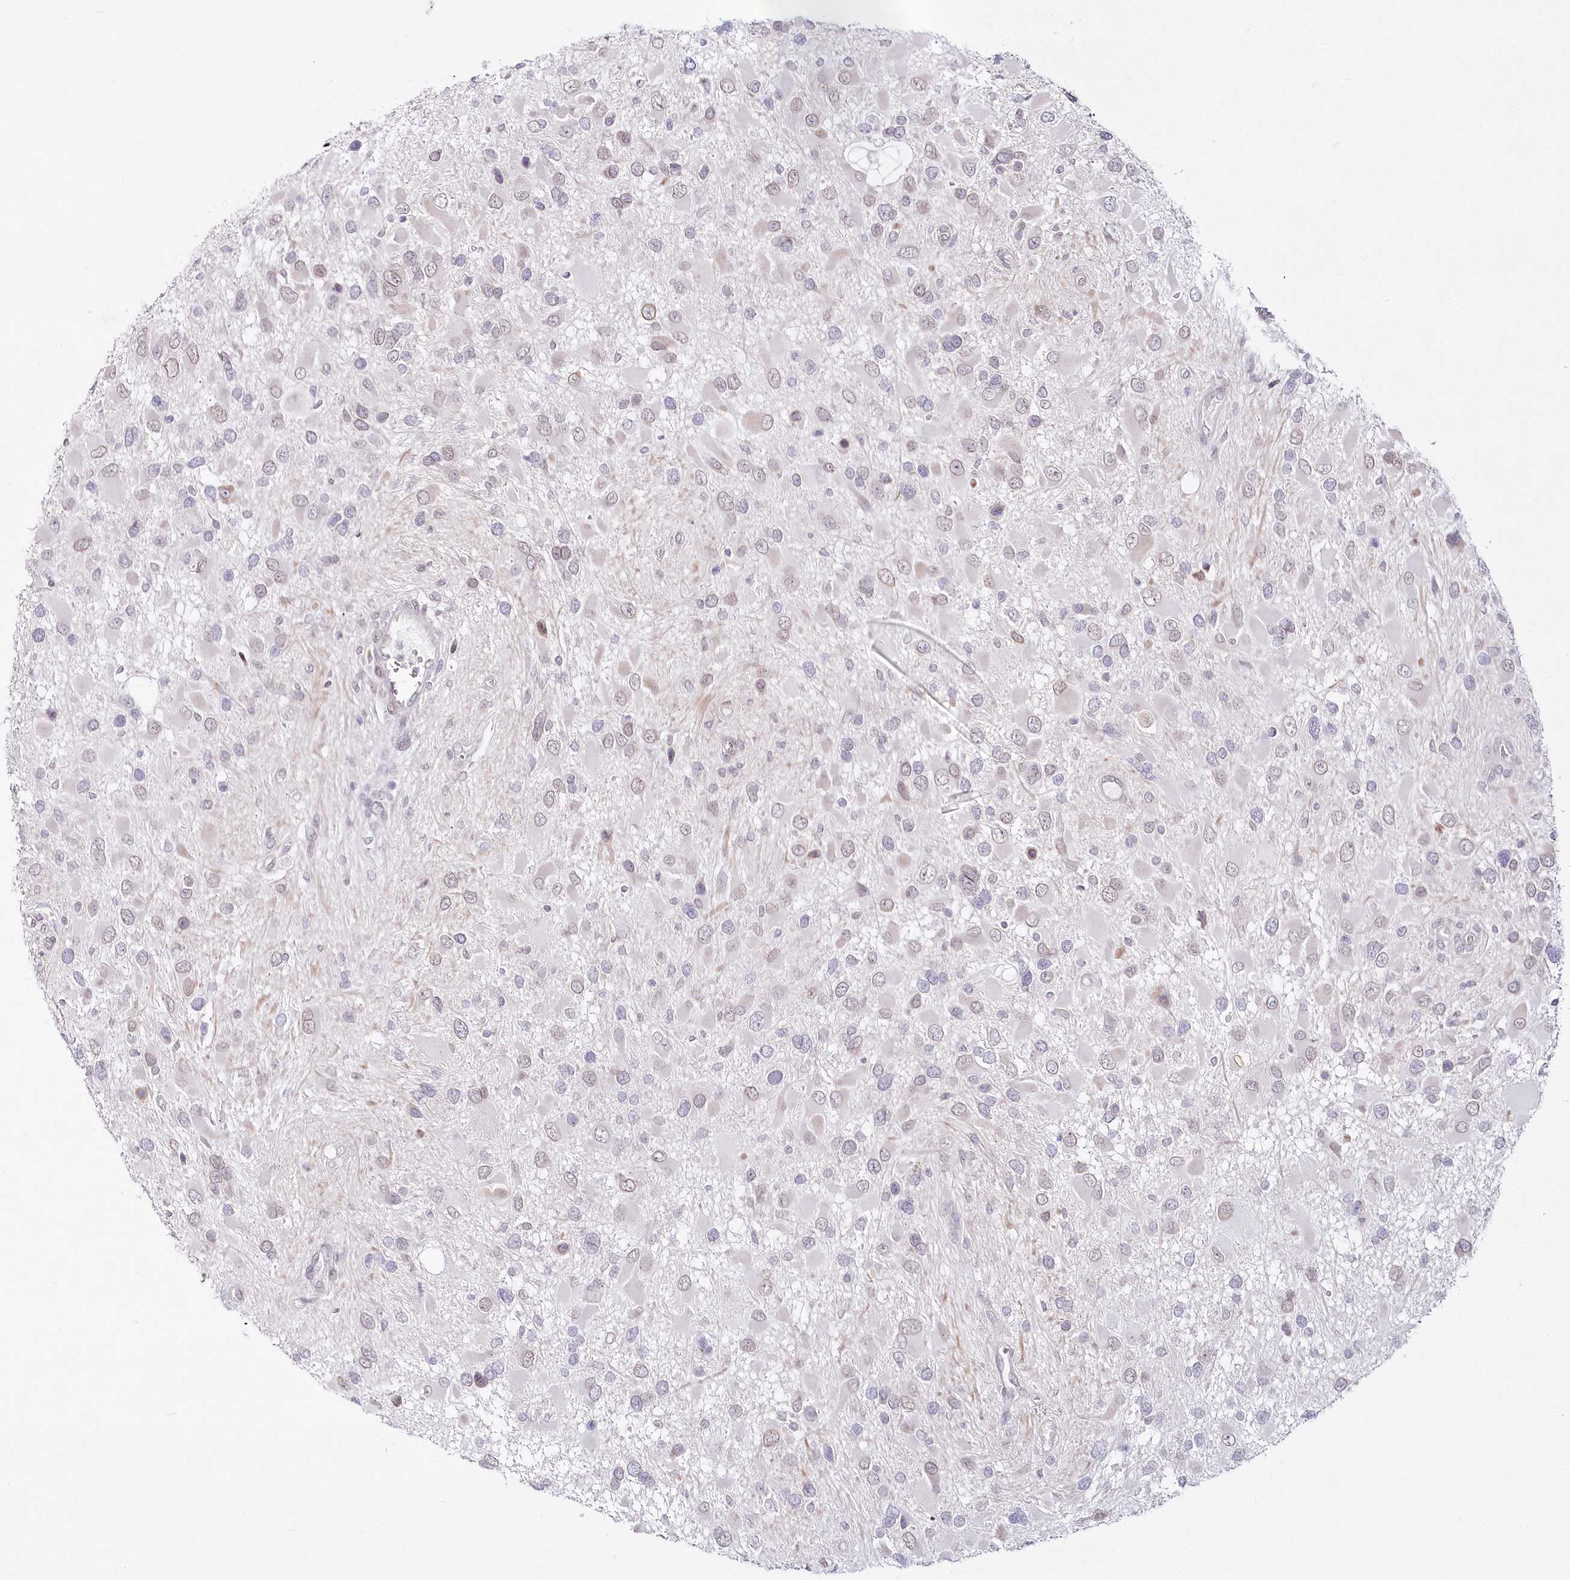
{"staining": {"intensity": "negative", "quantity": "none", "location": "none"}, "tissue": "glioma", "cell_type": "Tumor cells", "image_type": "cancer", "snomed": [{"axis": "morphology", "description": "Glioma, malignant, High grade"}, {"axis": "topography", "description": "Brain"}], "caption": "Immunohistochemistry (IHC) micrograph of human glioma stained for a protein (brown), which reveals no positivity in tumor cells.", "gene": "HYCC2", "patient": {"sex": "male", "age": 53}}